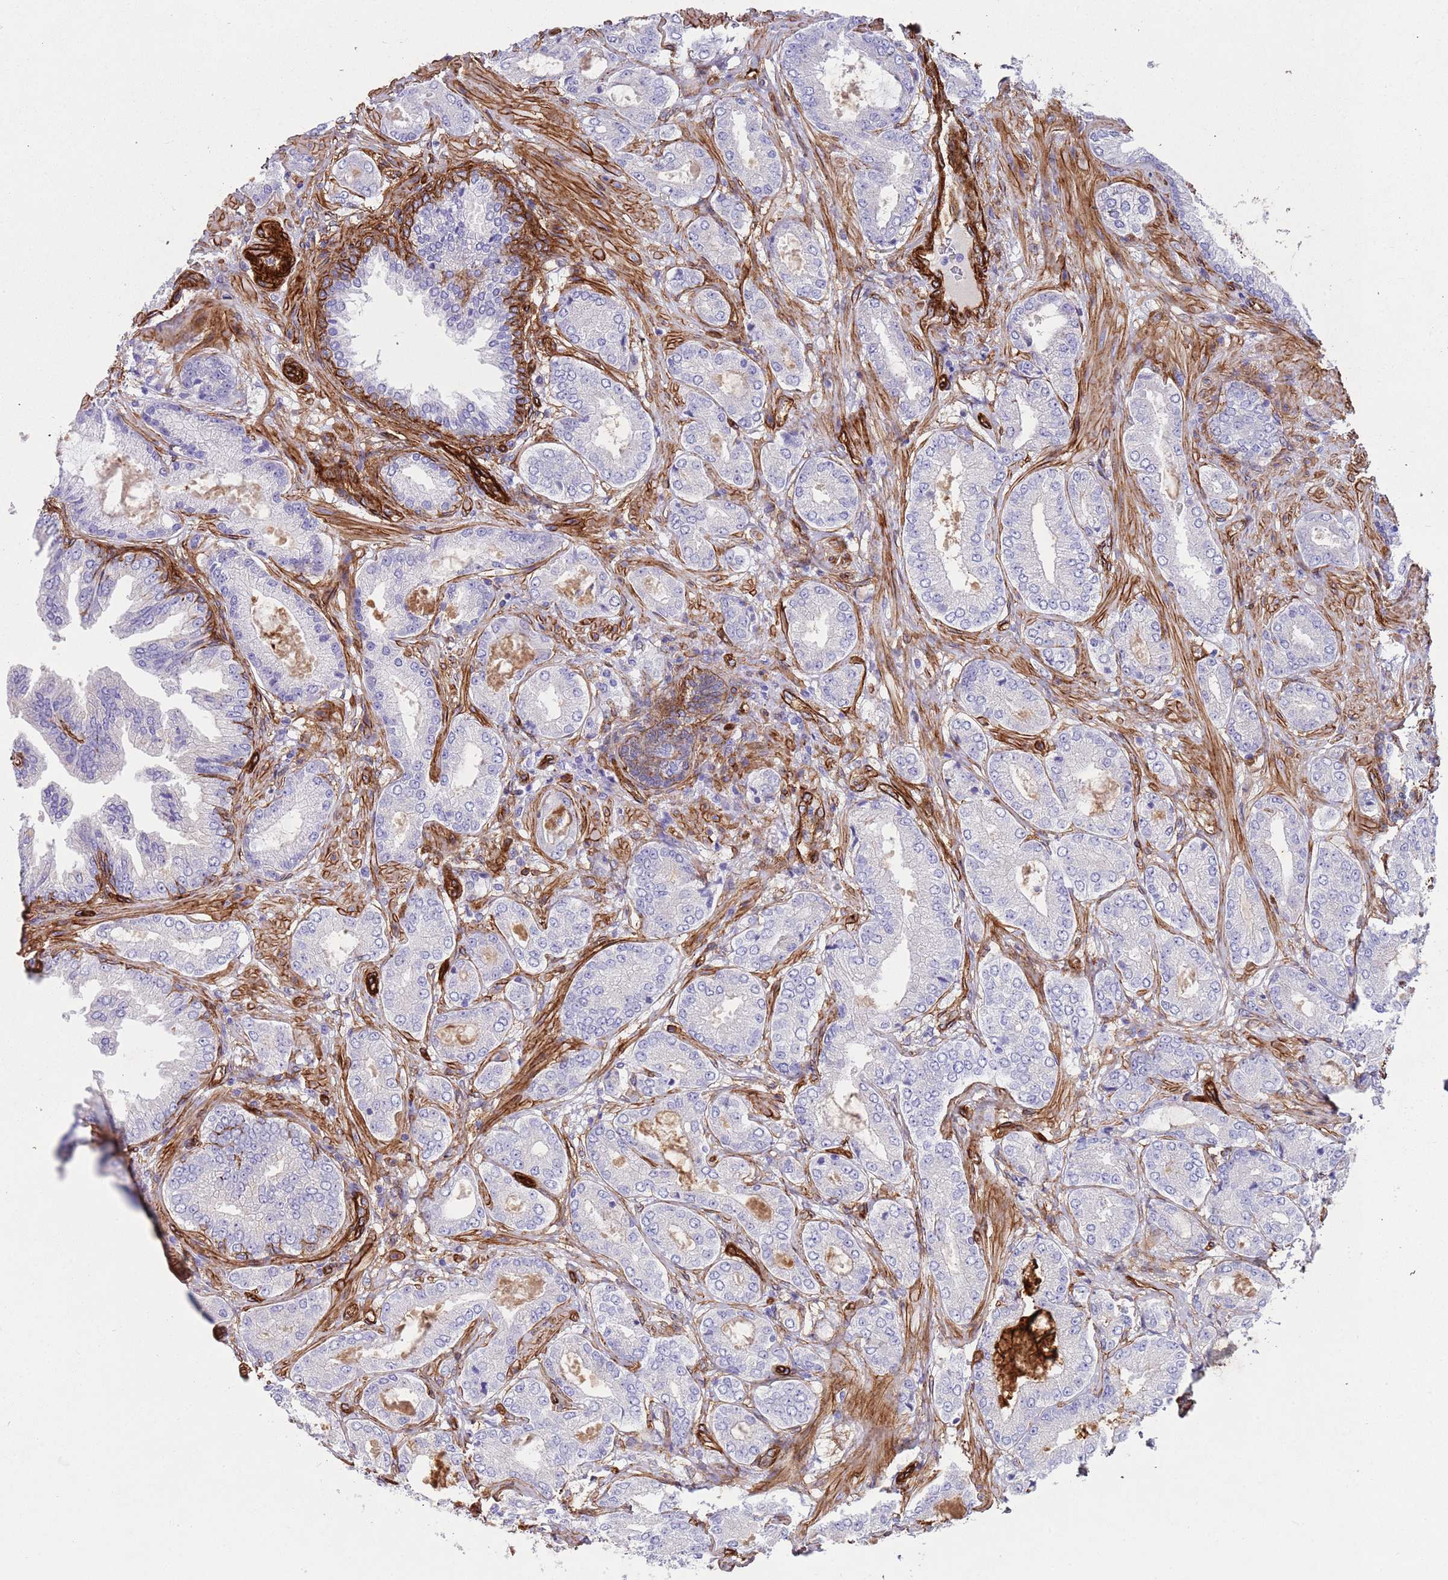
{"staining": {"intensity": "negative", "quantity": "none", "location": "none"}, "tissue": "prostate cancer", "cell_type": "Tumor cells", "image_type": "cancer", "snomed": [{"axis": "morphology", "description": "Adenocarcinoma, Low grade"}, {"axis": "topography", "description": "Prostate"}], "caption": "Protein analysis of prostate adenocarcinoma (low-grade) reveals no significant positivity in tumor cells.", "gene": "CAV2", "patient": {"sex": "male", "age": 63}}